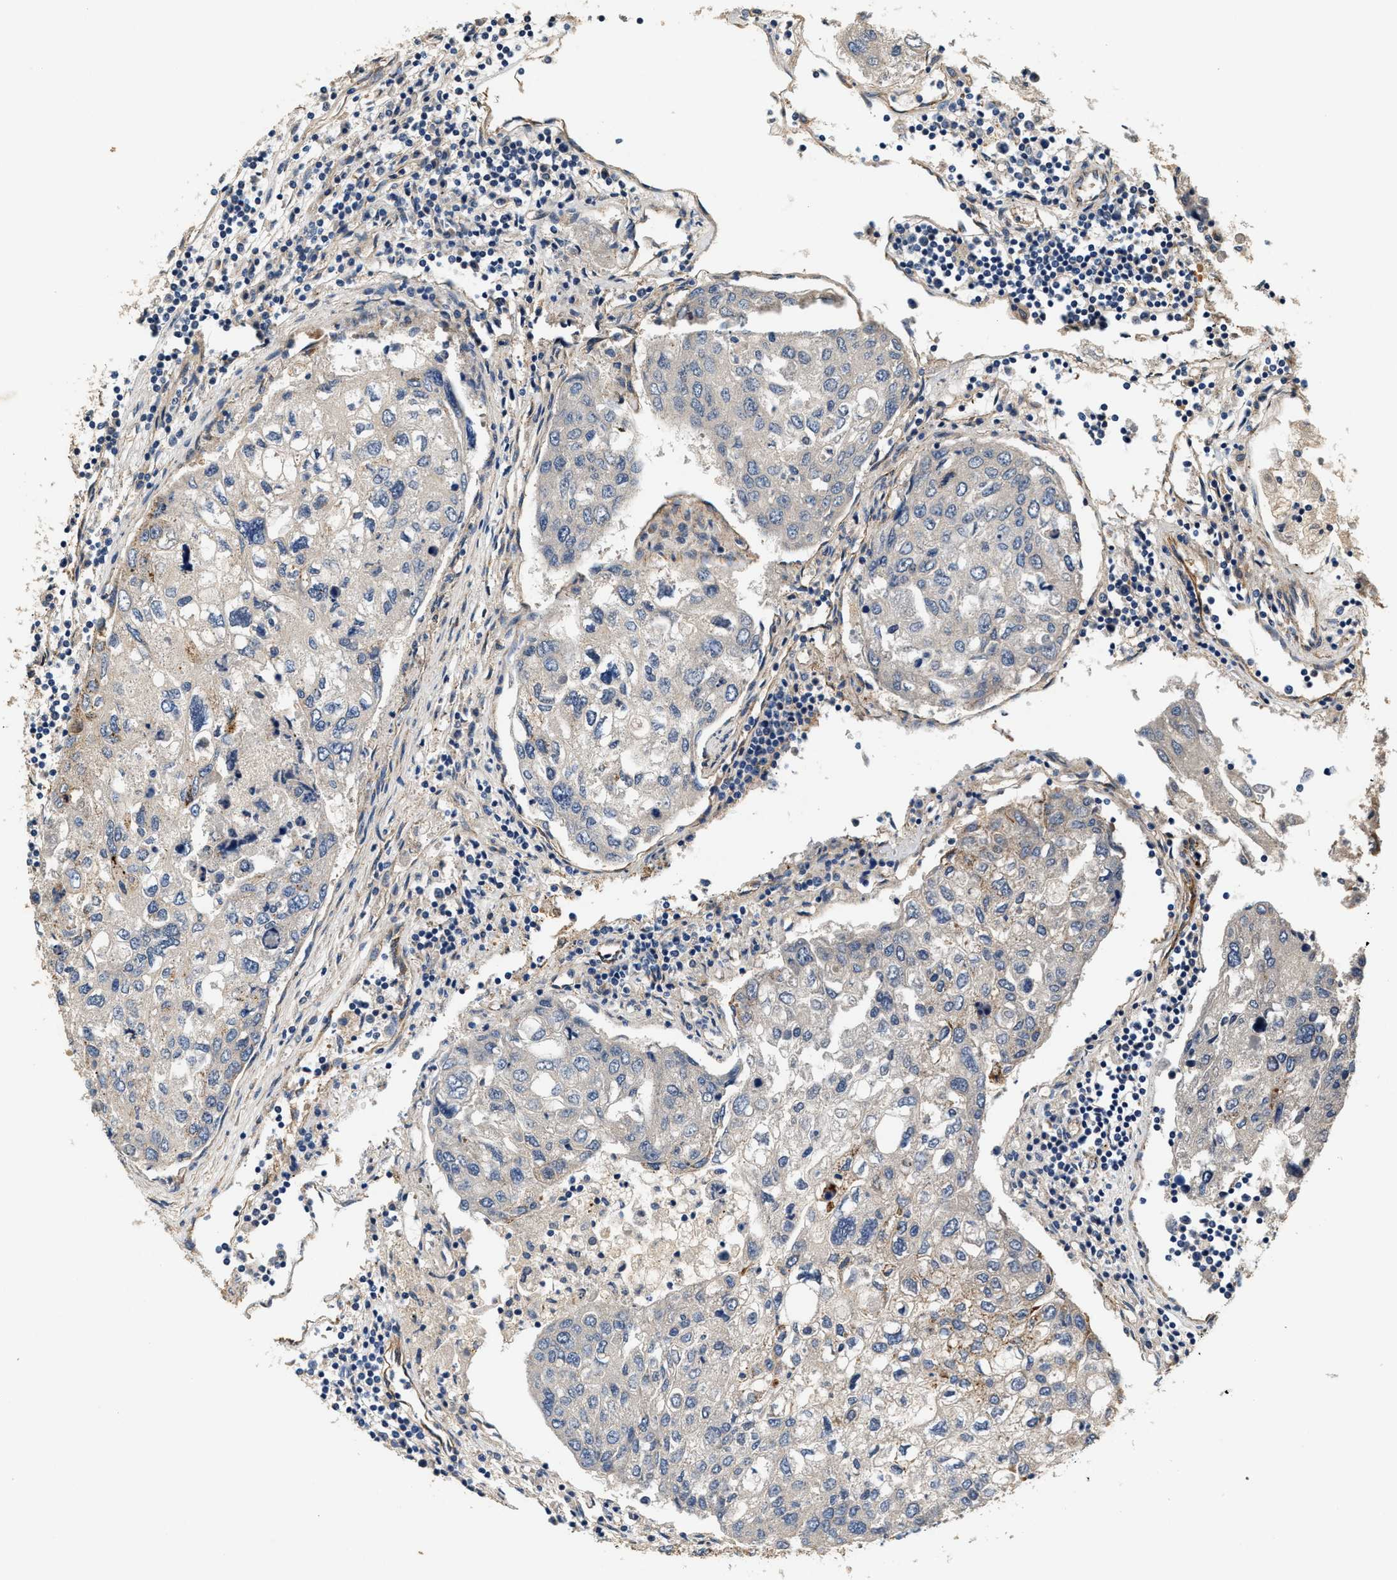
{"staining": {"intensity": "negative", "quantity": "none", "location": "none"}, "tissue": "urothelial cancer", "cell_type": "Tumor cells", "image_type": "cancer", "snomed": [{"axis": "morphology", "description": "Urothelial carcinoma, High grade"}, {"axis": "topography", "description": "Lymph node"}, {"axis": "topography", "description": "Urinary bladder"}], "caption": "This histopathology image is of urothelial cancer stained with immunohistochemistry to label a protein in brown with the nuclei are counter-stained blue. There is no expression in tumor cells. Brightfield microscopy of immunohistochemistry stained with DAB (3,3'-diaminobenzidine) (brown) and hematoxylin (blue), captured at high magnification.", "gene": "DUSP10", "patient": {"sex": "male", "age": 51}}